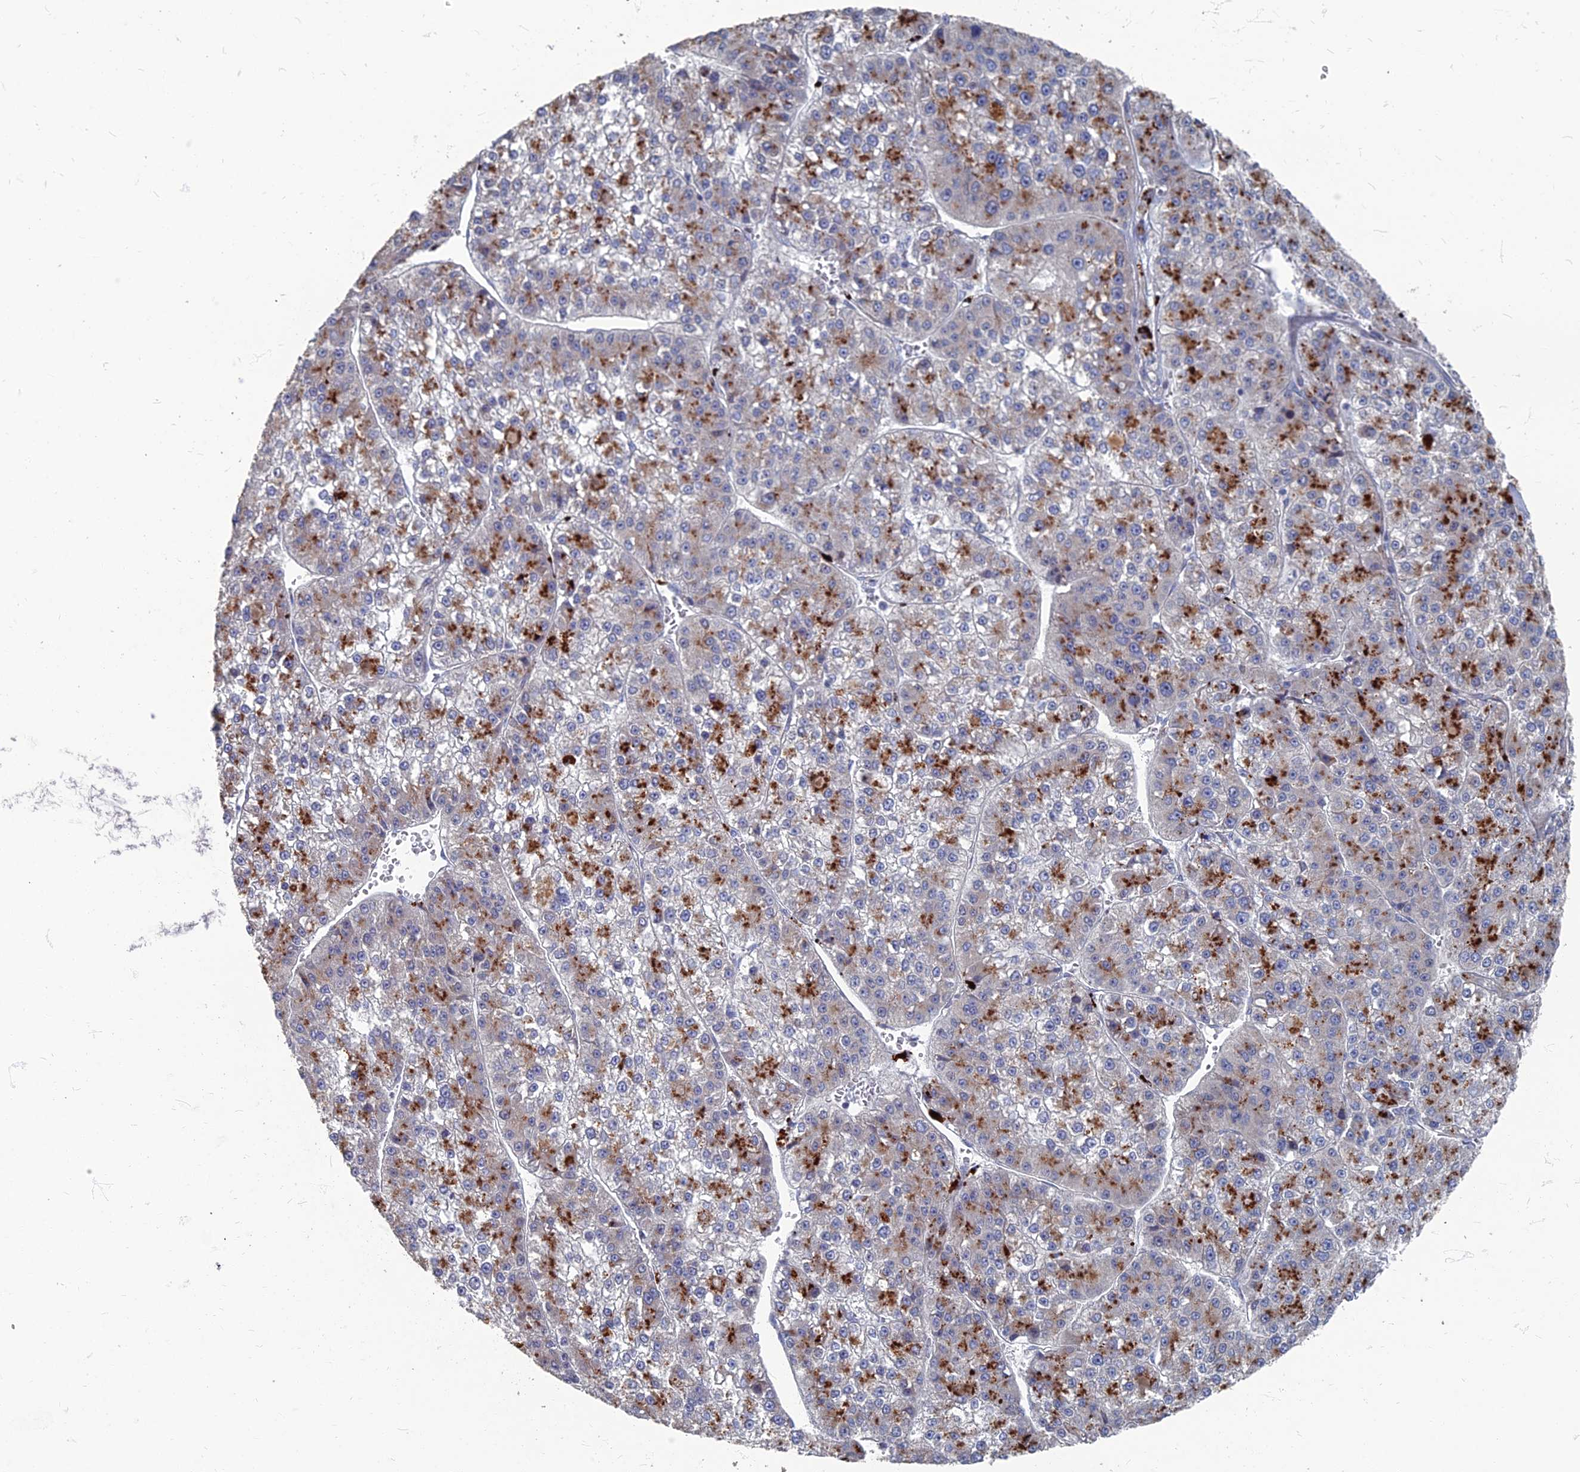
{"staining": {"intensity": "strong", "quantity": "25%-75%", "location": "cytoplasmic/membranous"}, "tissue": "liver cancer", "cell_type": "Tumor cells", "image_type": "cancer", "snomed": [{"axis": "morphology", "description": "Carcinoma, Hepatocellular, NOS"}, {"axis": "topography", "description": "Liver"}], "caption": "This photomicrograph demonstrates immunohistochemistry (IHC) staining of liver hepatocellular carcinoma, with high strong cytoplasmic/membranous positivity in about 25%-75% of tumor cells.", "gene": "TMEM128", "patient": {"sex": "female", "age": 73}}